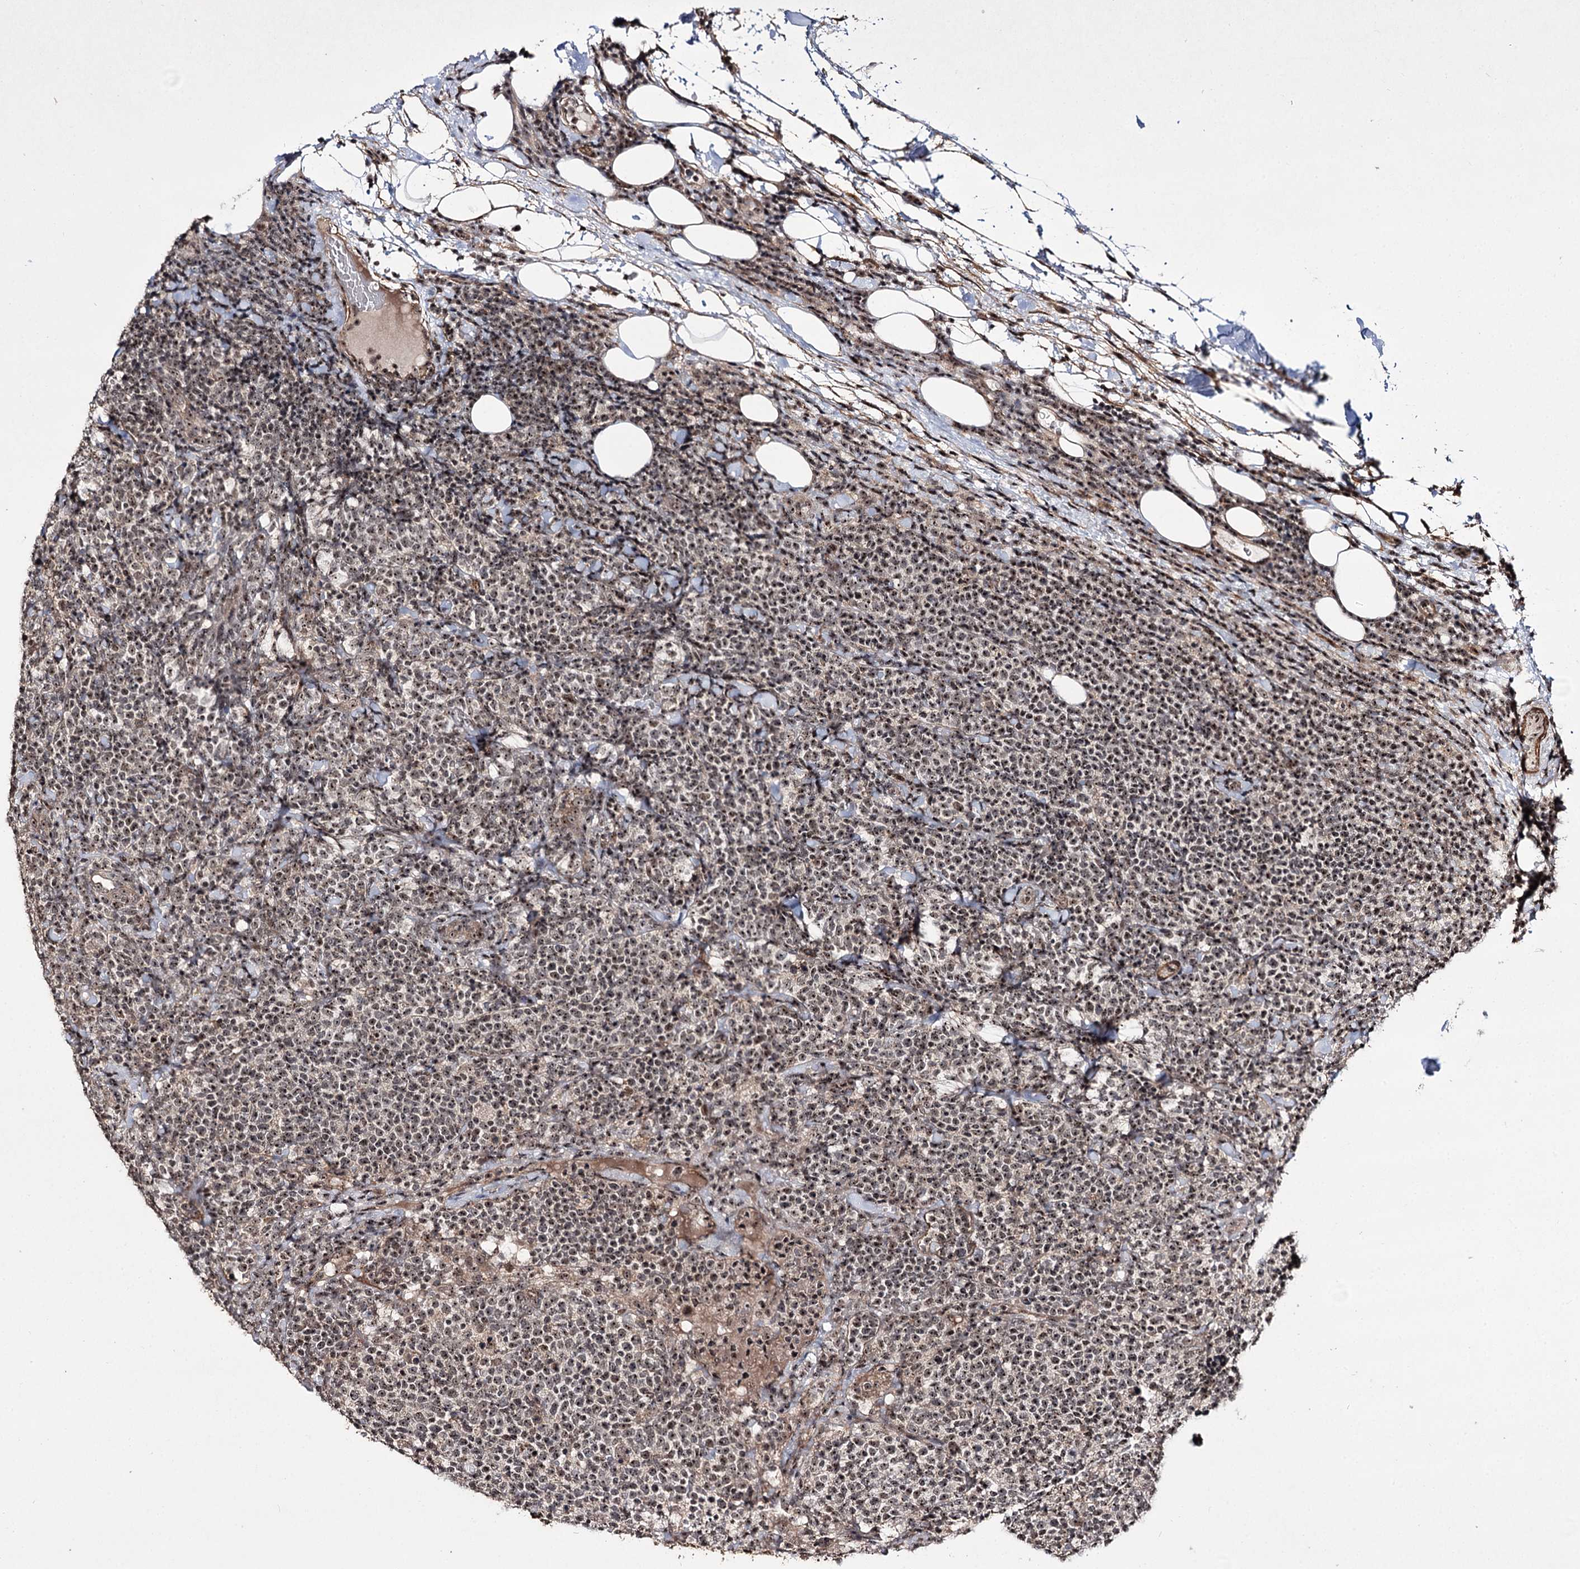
{"staining": {"intensity": "weak", "quantity": ">75%", "location": "nuclear"}, "tissue": "lymphoma", "cell_type": "Tumor cells", "image_type": "cancer", "snomed": [{"axis": "morphology", "description": "Malignant lymphoma, non-Hodgkin's type, High grade"}, {"axis": "topography", "description": "Lymph node"}], "caption": "Tumor cells display low levels of weak nuclear staining in about >75% of cells in malignant lymphoma, non-Hodgkin's type (high-grade).", "gene": "CCDC59", "patient": {"sex": "male", "age": 61}}